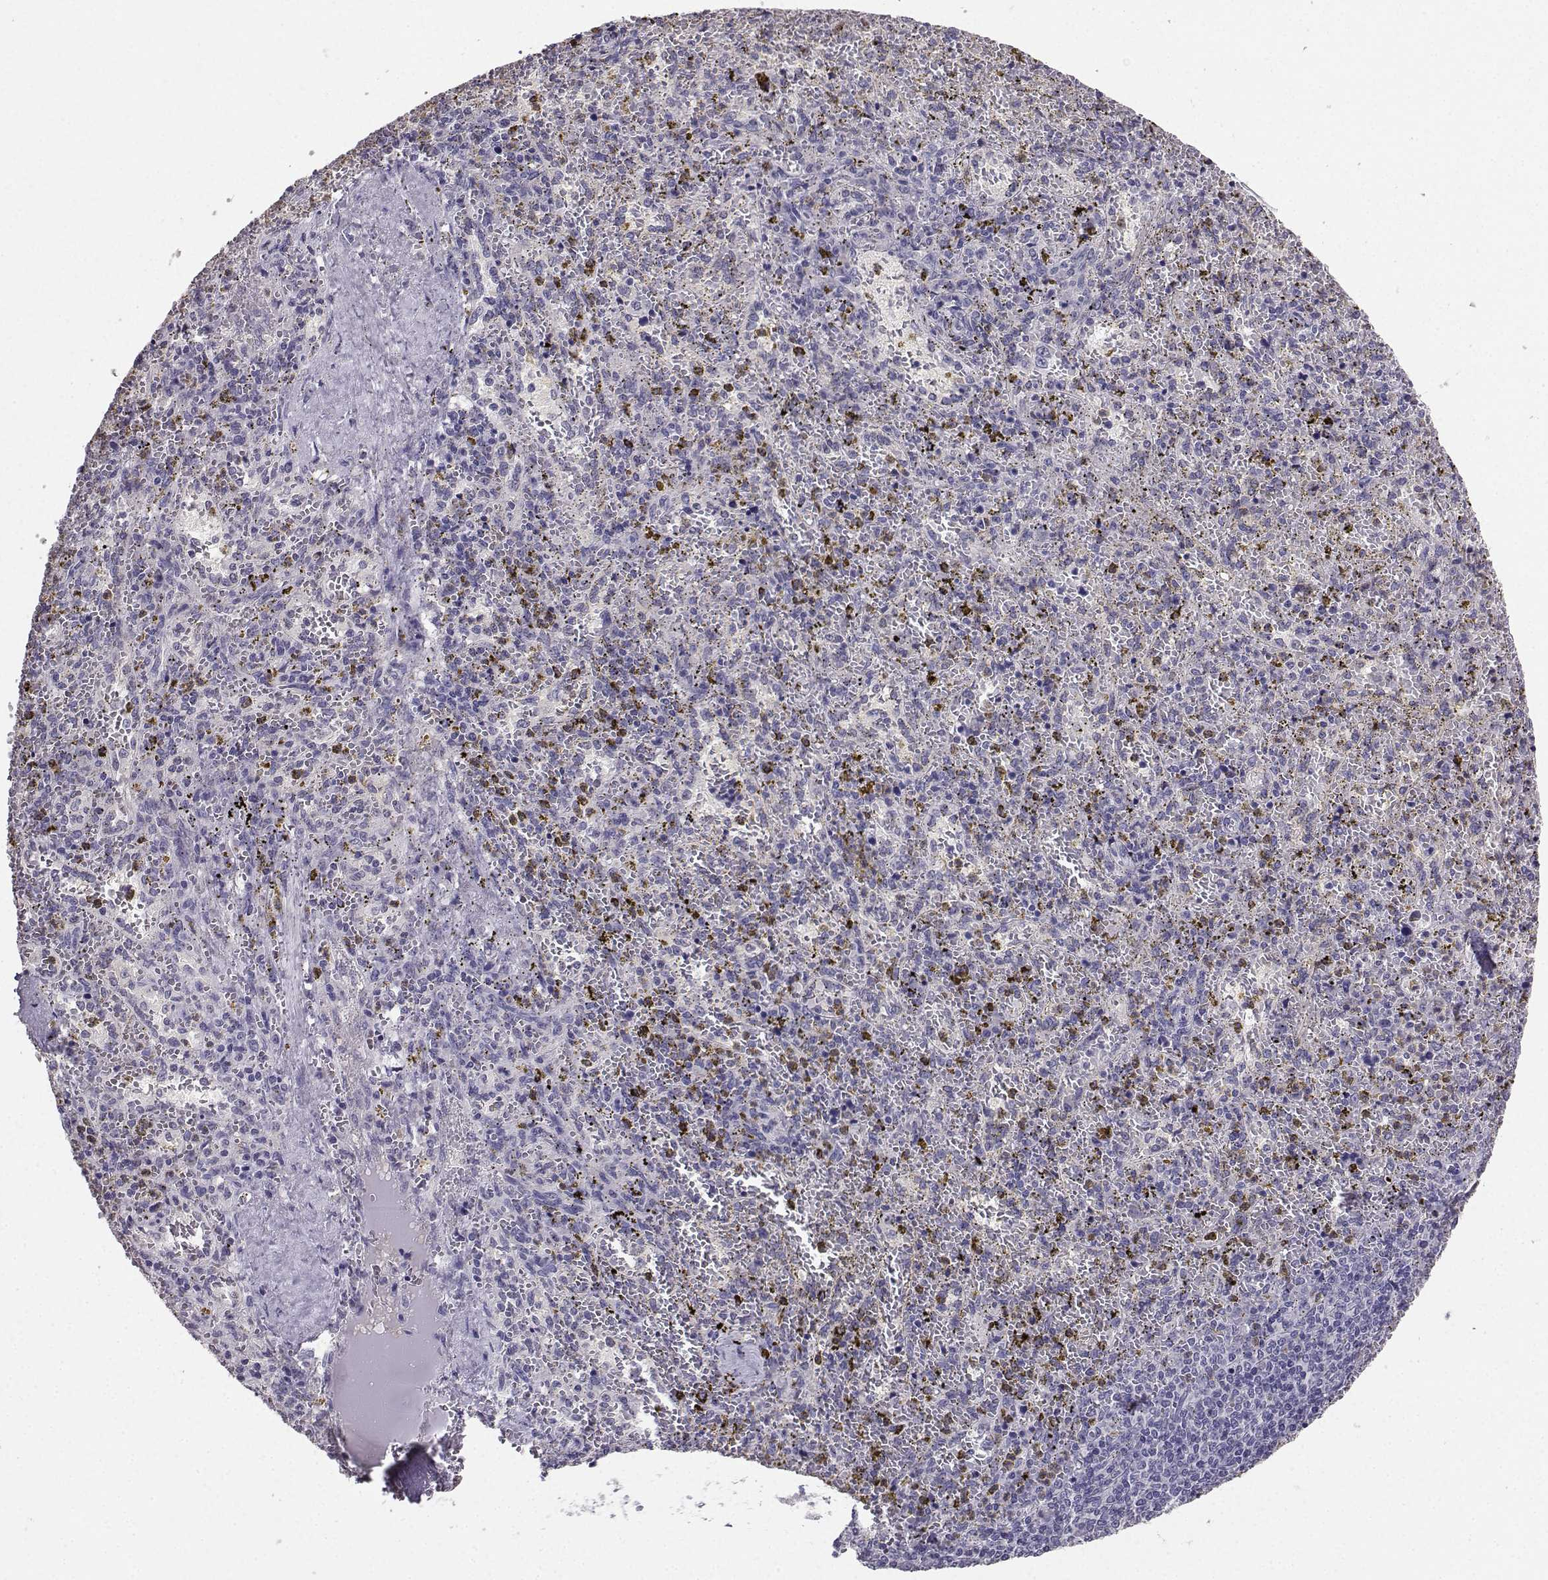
{"staining": {"intensity": "negative", "quantity": "none", "location": "none"}, "tissue": "spleen", "cell_type": "Cells in red pulp", "image_type": "normal", "snomed": [{"axis": "morphology", "description": "Normal tissue, NOS"}, {"axis": "topography", "description": "Spleen"}], "caption": "IHC of unremarkable human spleen shows no staining in cells in red pulp.", "gene": "SPAG11A", "patient": {"sex": "female", "age": 50}}